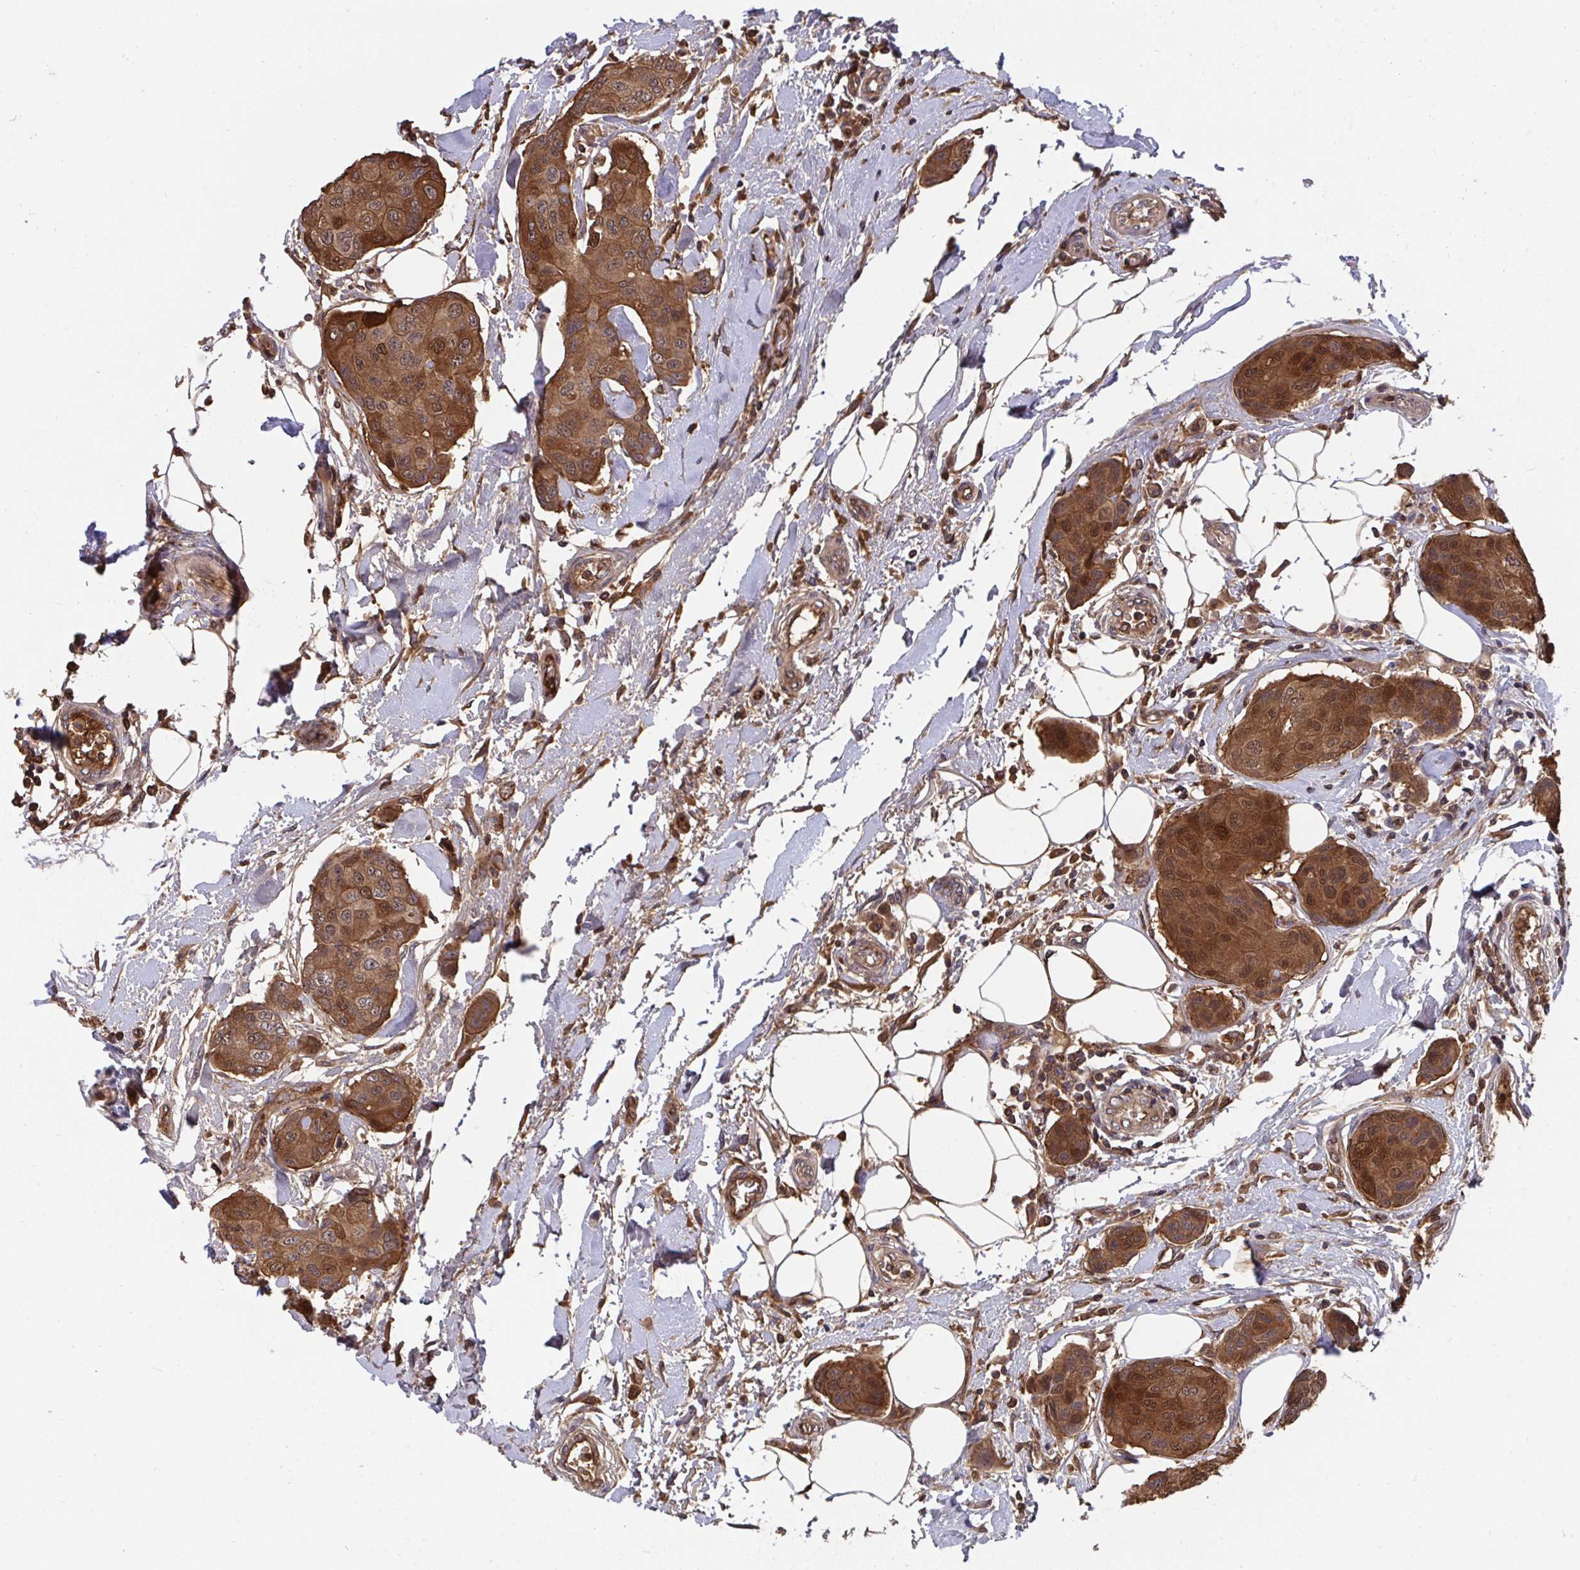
{"staining": {"intensity": "strong", "quantity": ">75%", "location": "cytoplasmic/membranous,nuclear"}, "tissue": "breast cancer", "cell_type": "Tumor cells", "image_type": "cancer", "snomed": [{"axis": "morphology", "description": "Duct carcinoma"}, {"axis": "topography", "description": "Breast"}, {"axis": "topography", "description": "Lymph node"}], "caption": "Immunohistochemistry histopathology image of neoplastic tissue: breast intraductal carcinoma stained using immunohistochemistry (IHC) reveals high levels of strong protein expression localized specifically in the cytoplasmic/membranous and nuclear of tumor cells, appearing as a cytoplasmic/membranous and nuclear brown color.", "gene": "TIGAR", "patient": {"sex": "female", "age": 80}}